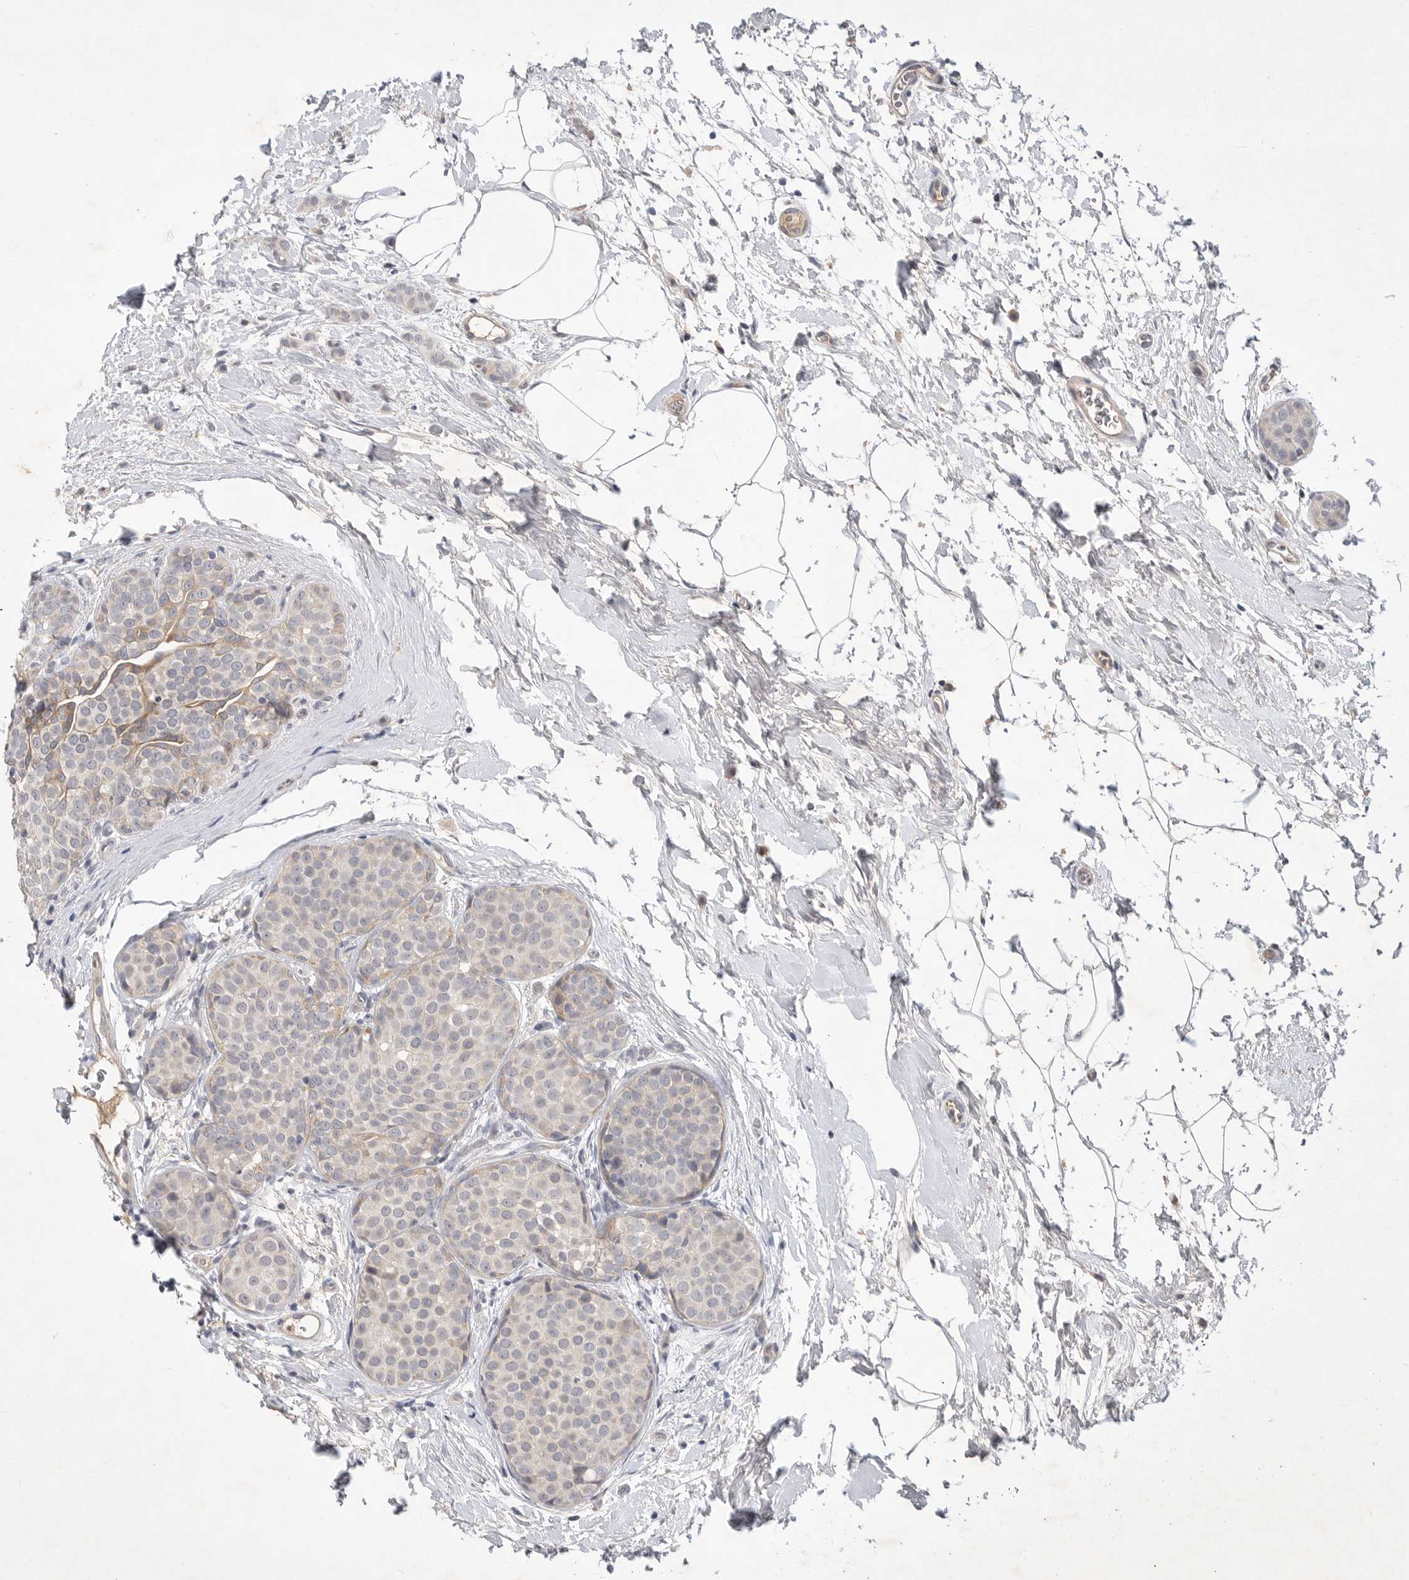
{"staining": {"intensity": "weak", "quantity": "<25%", "location": "cytoplasmic/membranous"}, "tissue": "breast cancer", "cell_type": "Tumor cells", "image_type": "cancer", "snomed": [{"axis": "morphology", "description": "Lobular carcinoma, in situ"}, {"axis": "morphology", "description": "Lobular carcinoma"}, {"axis": "topography", "description": "Breast"}], "caption": "Tumor cells are negative for protein expression in human breast cancer (lobular carcinoma in situ).", "gene": "ITGAD", "patient": {"sex": "female", "age": 41}}